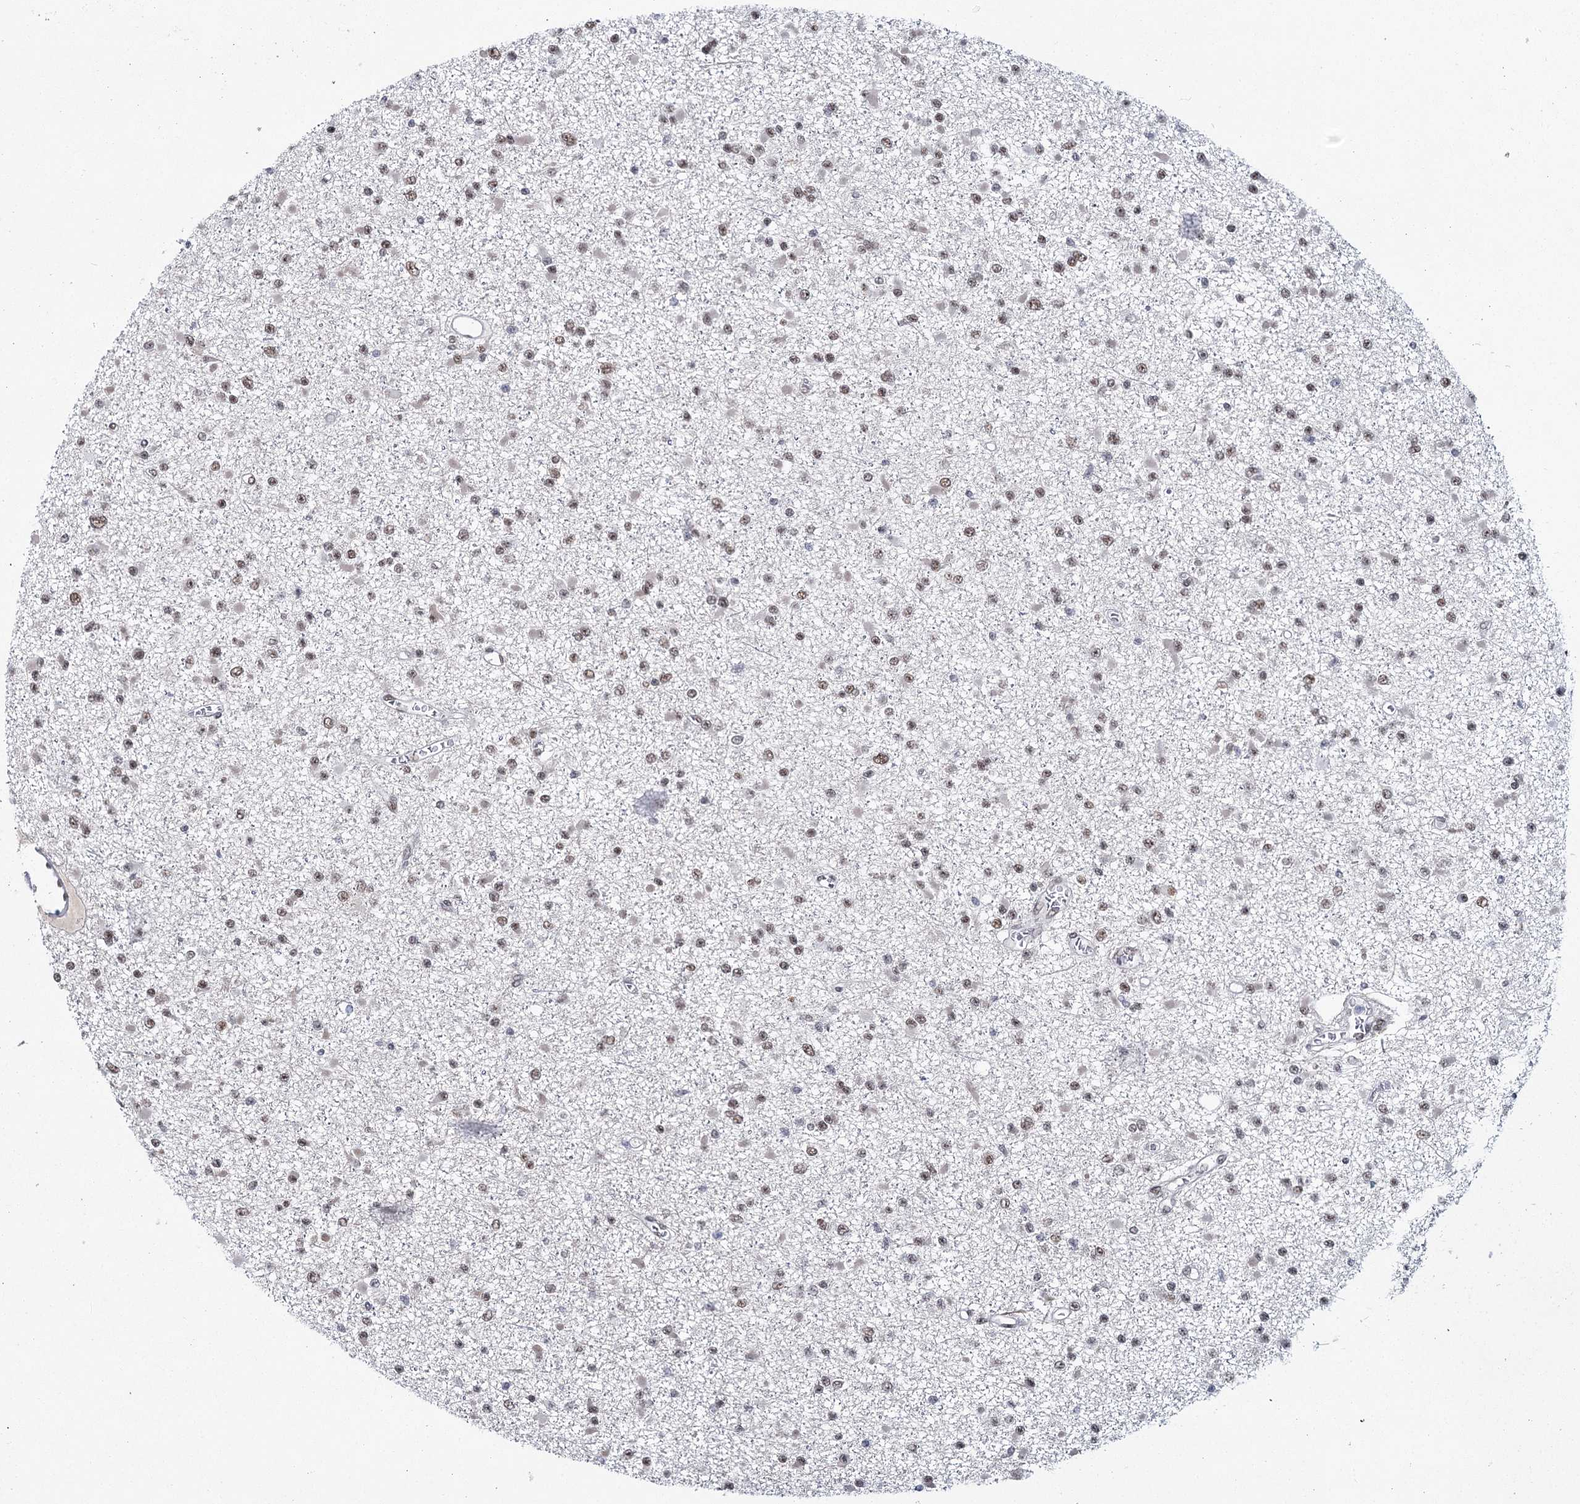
{"staining": {"intensity": "moderate", "quantity": ">75%", "location": "nuclear"}, "tissue": "glioma", "cell_type": "Tumor cells", "image_type": "cancer", "snomed": [{"axis": "morphology", "description": "Glioma, malignant, Low grade"}, {"axis": "topography", "description": "Brain"}], "caption": "Immunohistochemistry of malignant glioma (low-grade) exhibits medium levels of moderate nuclear expression in about >75% of tumor cells. The staining is performed using DAB (3,3'-diaminobenzidine) brown chromogen to label protein expression. The nuclei are counter-stained blue using hematoxylin.", "gene": "SCAF8", "patient": {"sex": "female", "age": 22}}